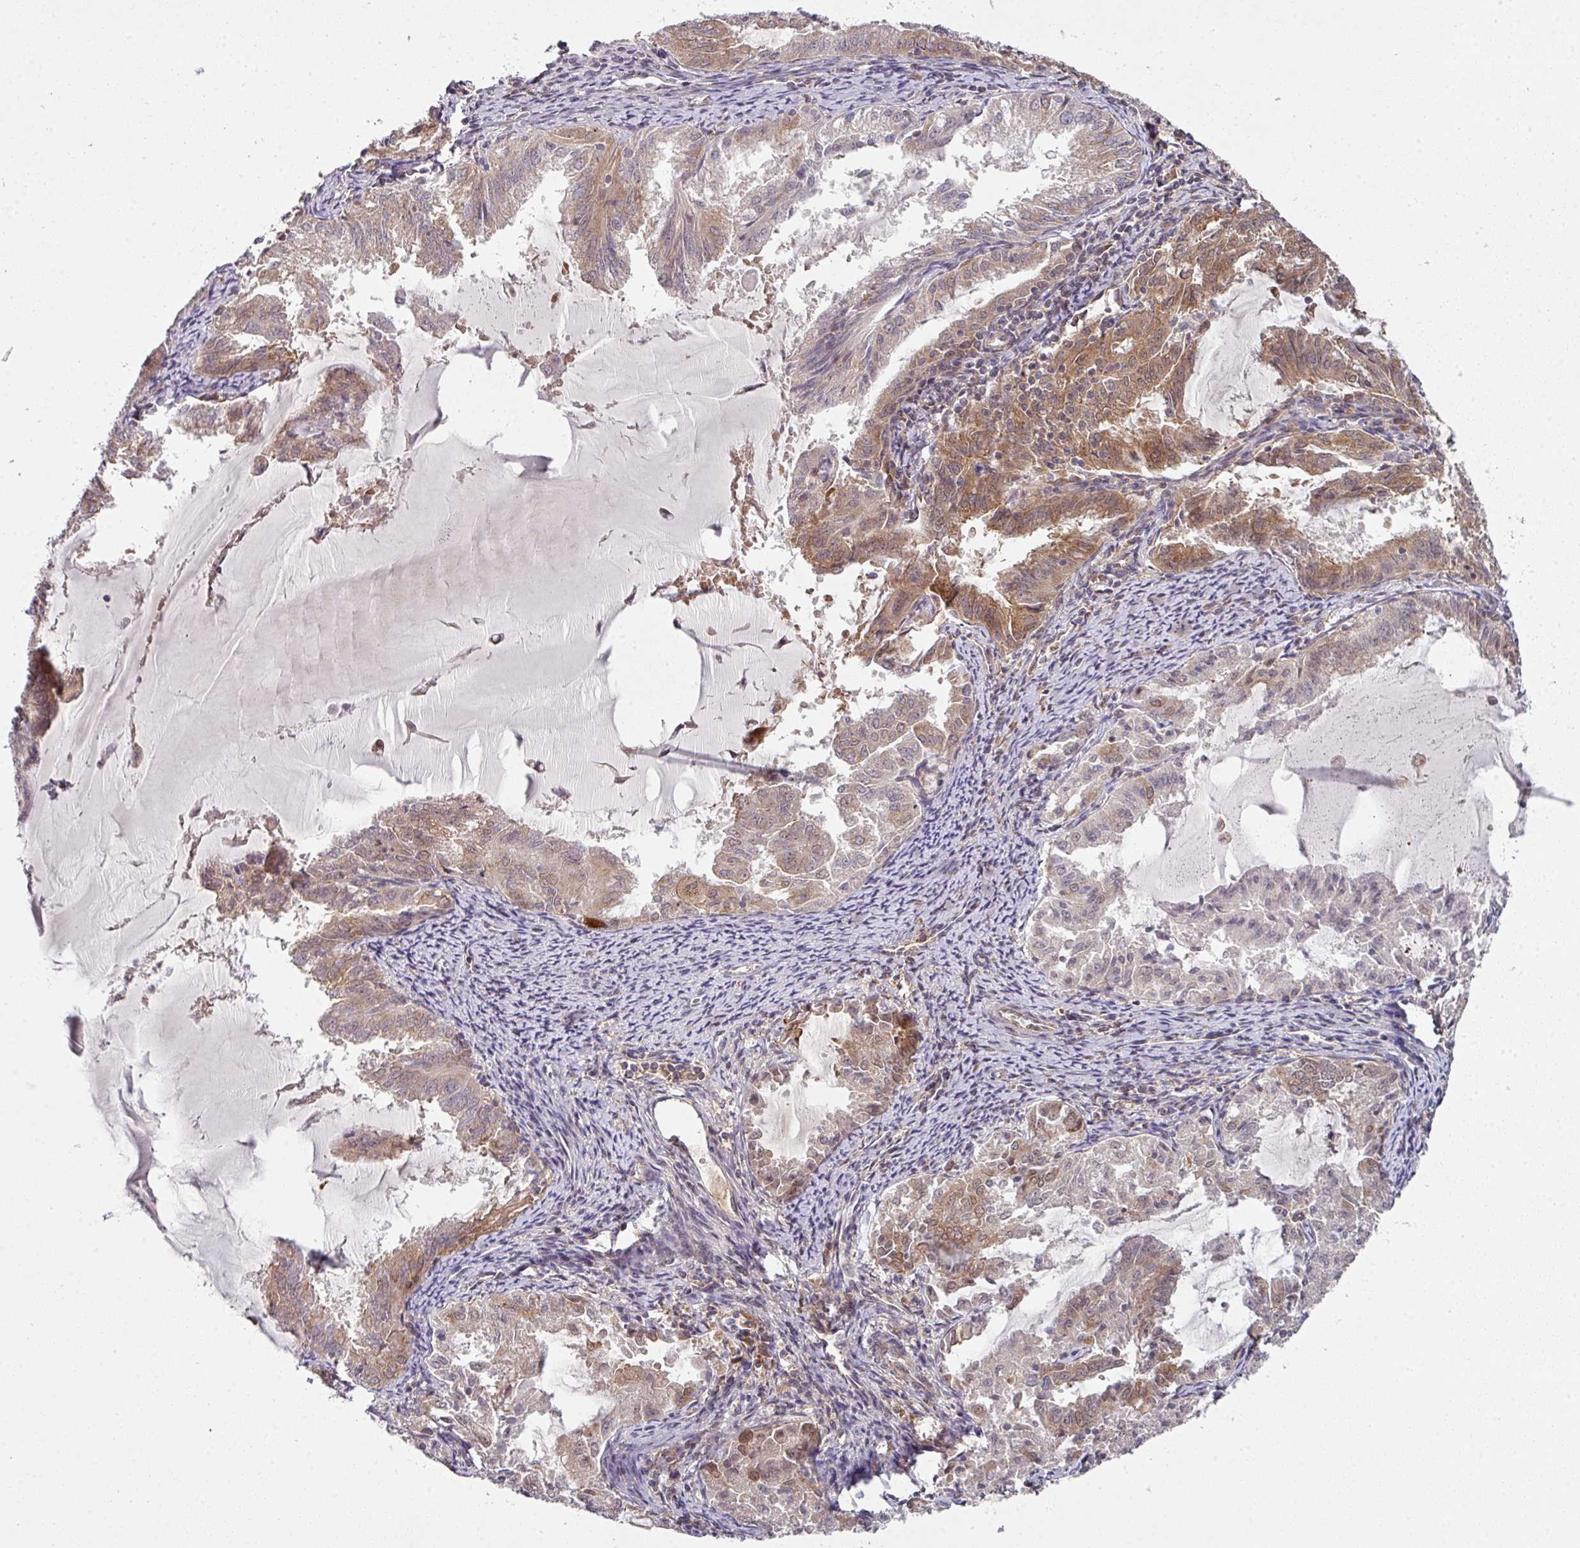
{"staining": {"intensity": "moderate", "quantity": "25%-75%", "location": "cytoplasmic/membranous,nuclear"}, "tissue": "endometrial cancer", "cell_type": "Tumor cells", "image_type": "cancer", "snomed": [{"axis": "morphology", "description": "Adenocarcinoma, NOS"}, {"axis": "topography", "description": "Endometrium"}], "caption": "About 25%-75% of tumor cells in endometrial cancer demonstrate moderate cytoplasmic/membranous and nuclear protein expression as visualized by brown immunohistochemical staining.", "gene": "CAMLG", "patient": {"sex": "female", "age": 70}}